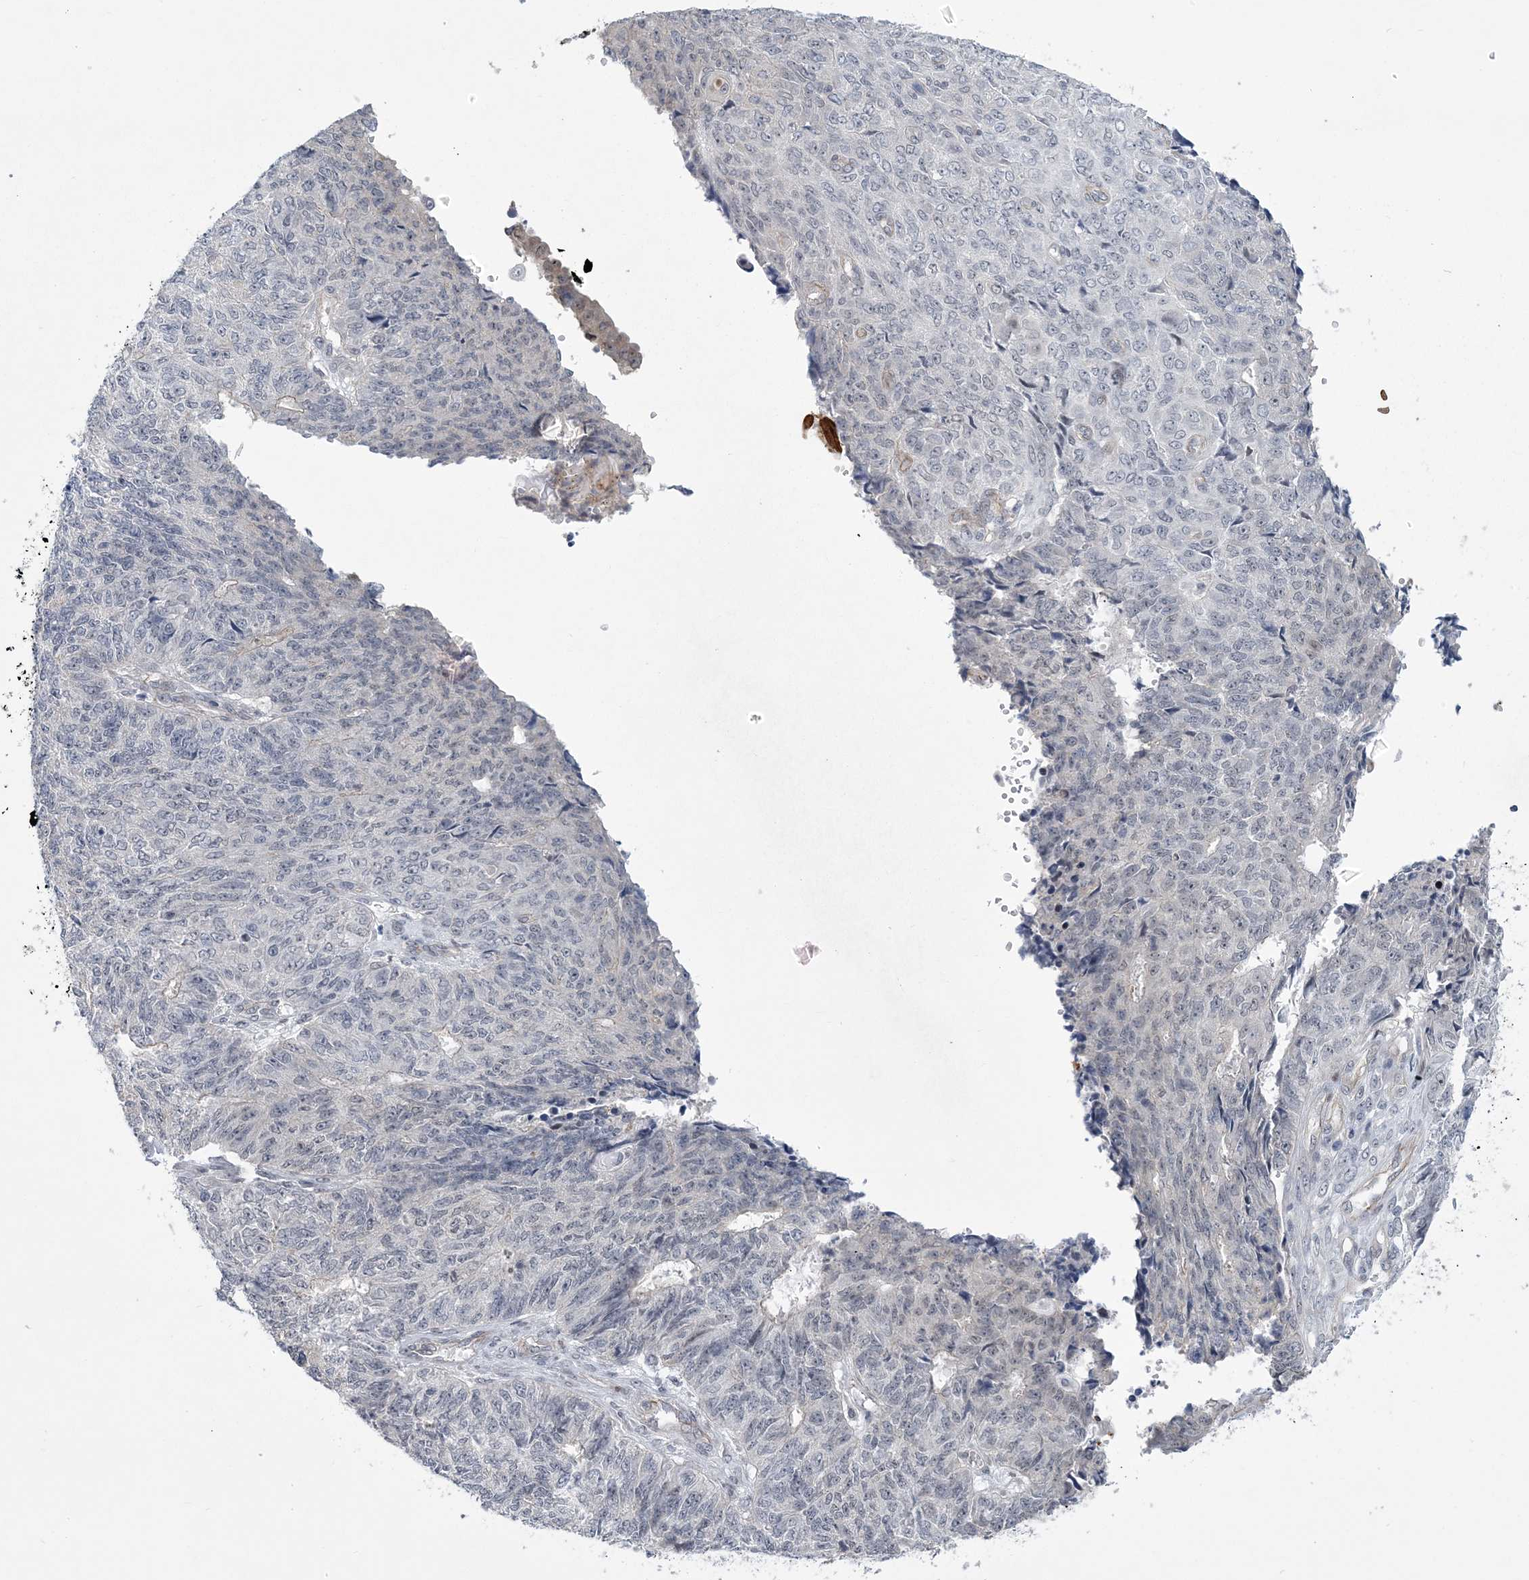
{"staining": {"intensity": "negative", "quantity": "none", "location": "none"}, "tissue": "endometrial cancer", "cell_type": "Tumor cells", "image_type": "cancer", "snomed": [{"axis": "morphology", "description": "Adenocarcinoma, NOS"}, {"axis": "topography", "description": "Endometrium"}], "caption": "This is a photomicrograph of immunohistochemistry staining of adenocarcinoma (endometrial), which shows no staining in tumor cells.", "gene": "HOMEZ", "patient": {"sex": "female", "age": 32}}